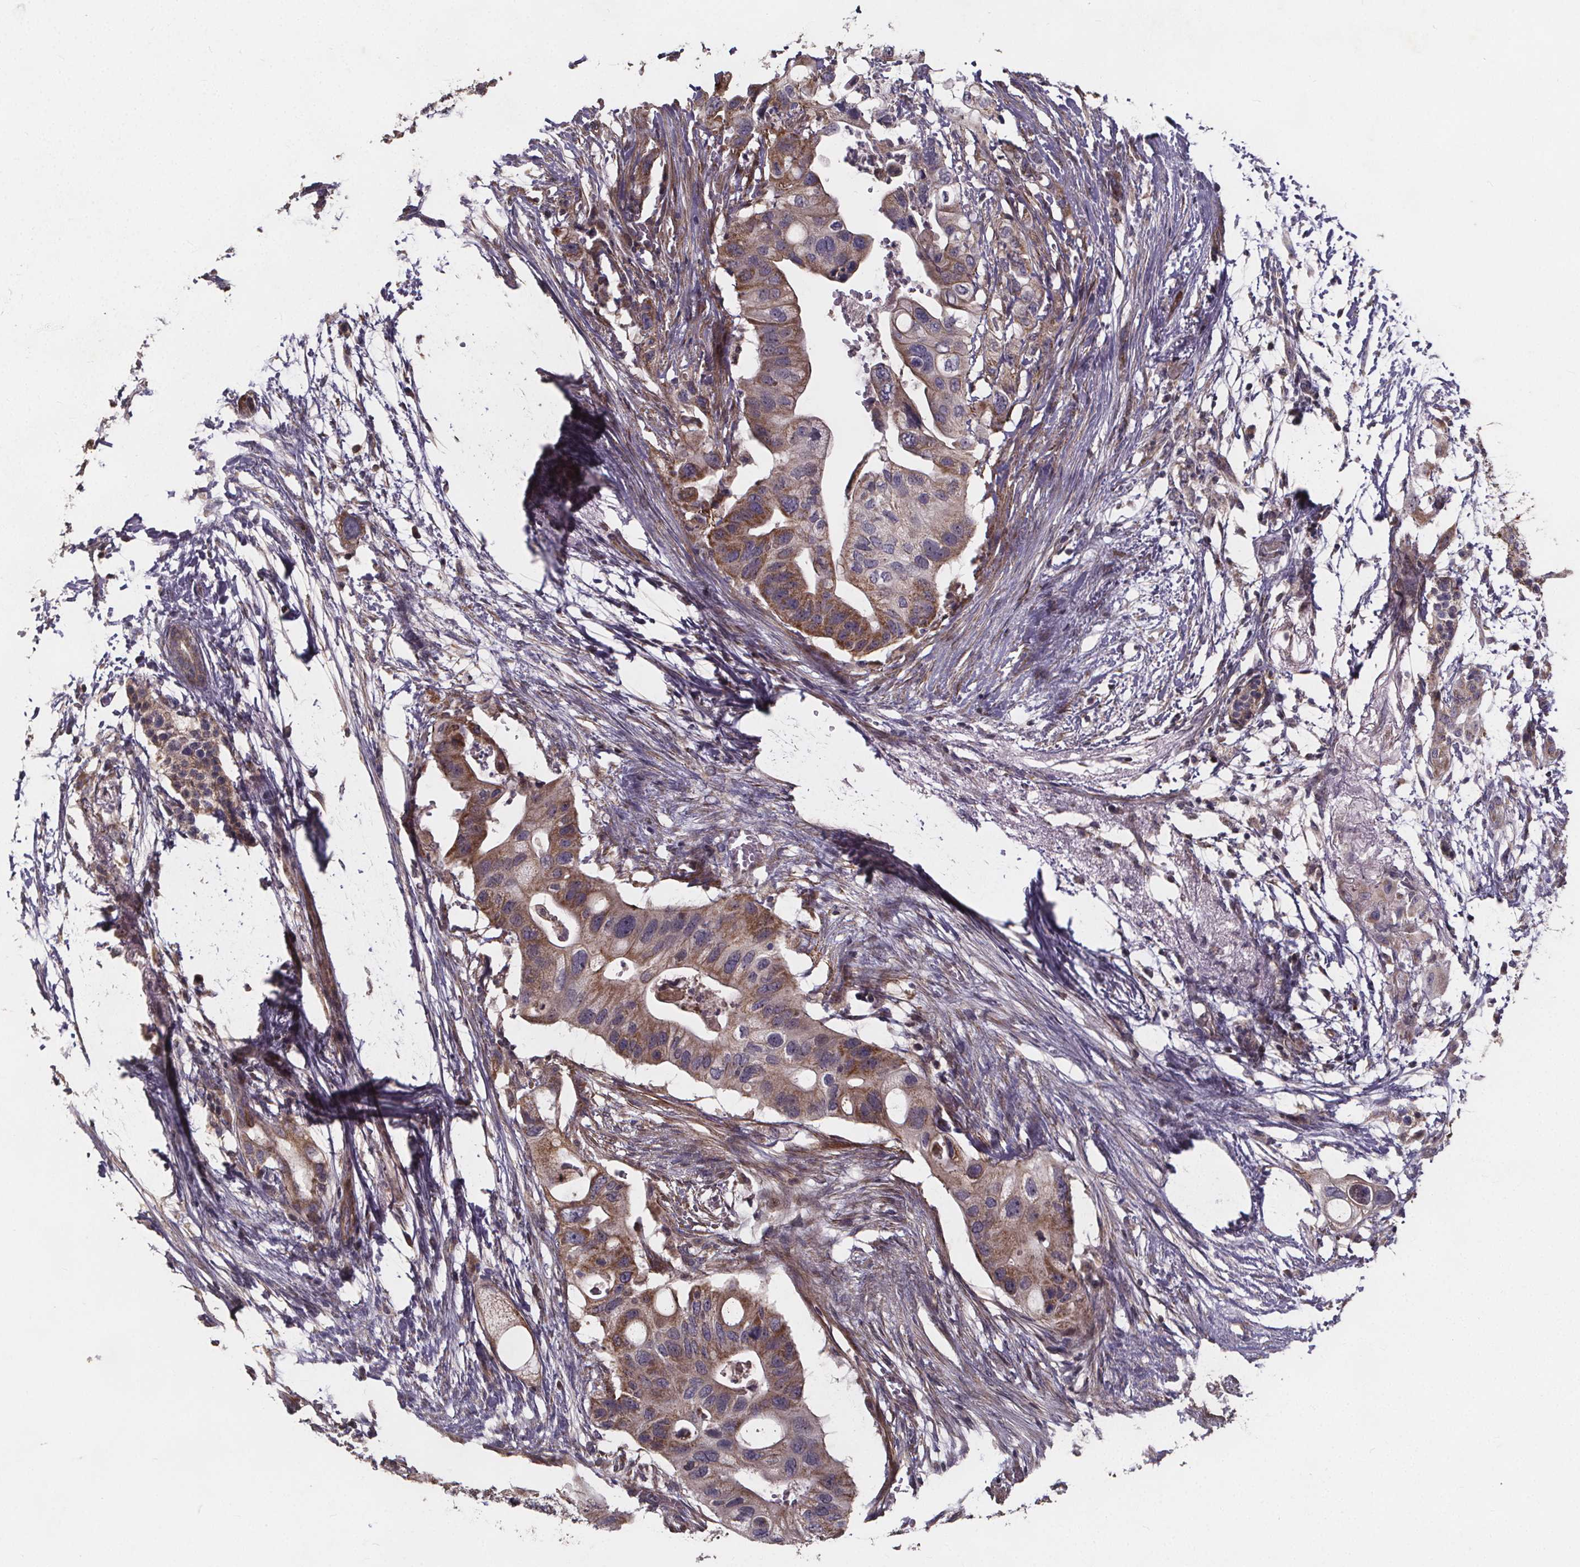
{"staining": {"intensity": "moderate", "quantity": "25%-75%", "location": "cytoplasmic/membranous"}, "tissue": "pancreatic cancer", "cell_type": "Tumor cells", "image_type": "cancer", "snomed": [{"axis": "morphology", "description": "Adenocarcinoma, NOS"}, {"axis": "topography", "description": "Pancreas"}], "caption": "Immunohistochemical staining of adenocarcinoma (pancreatic) shows medium levels of moderate cytoplasmic/membranous protein expression in about 25%-75% of tumor cells.", "gene": "YME1L1", "patient": {"sex": "female", "age": 72}}